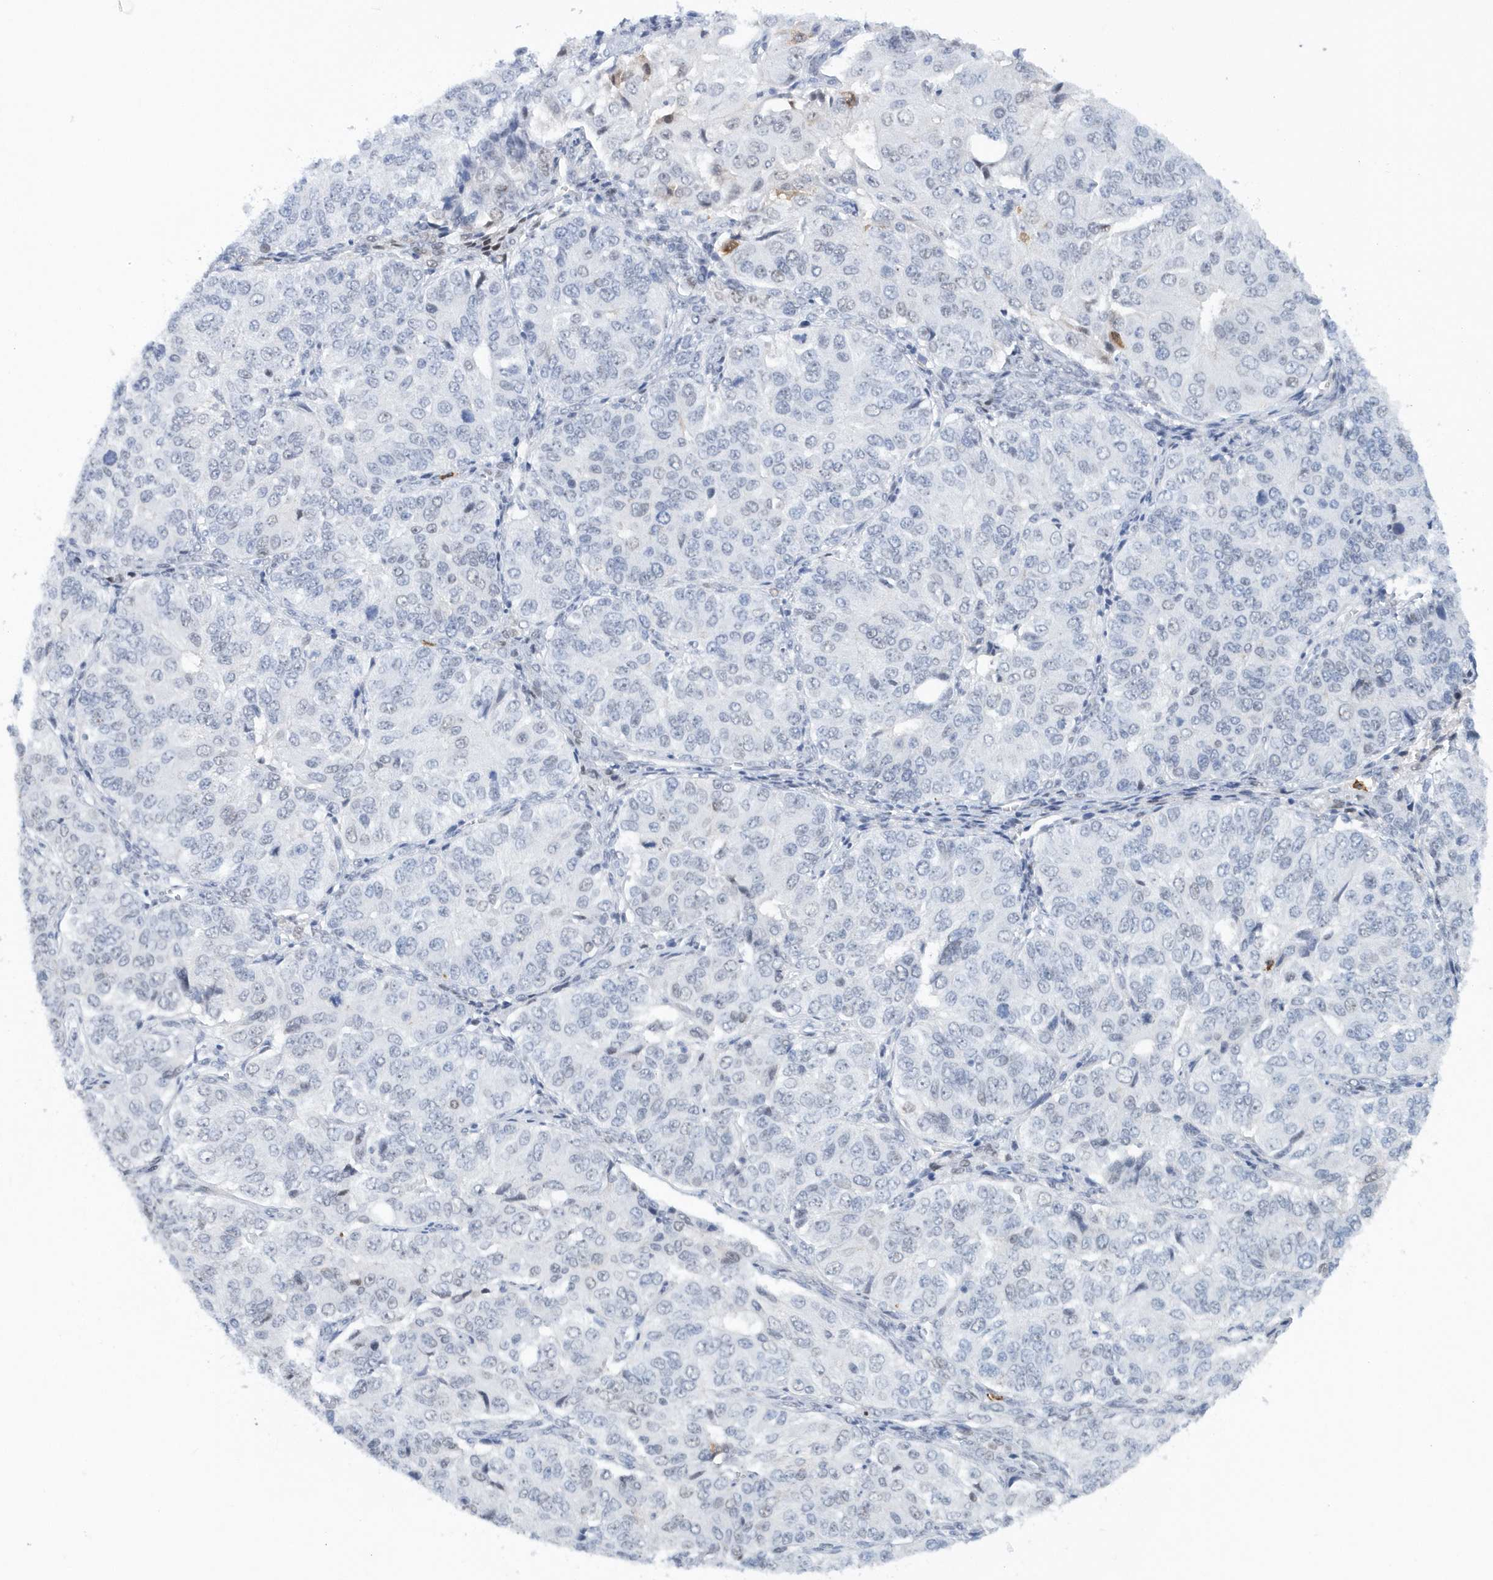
{"staining": {"intensity": "negative", "quantity": "none", "location": "none"}, "tissue": "ovarian cancer", "cell_type": "Tumor cells", "image_type": "cancer", "snomed": [{"axis": "morphology", "description": "Carcinoma, endometroid"}, {"axis": "topography", "description": "Ovary"}], "caption": "Image shows no protein staining in tumor cells of ovarian cancer tissue.", "gene": "ASCL4", "patient": {"sex": "female", "age": 51}}